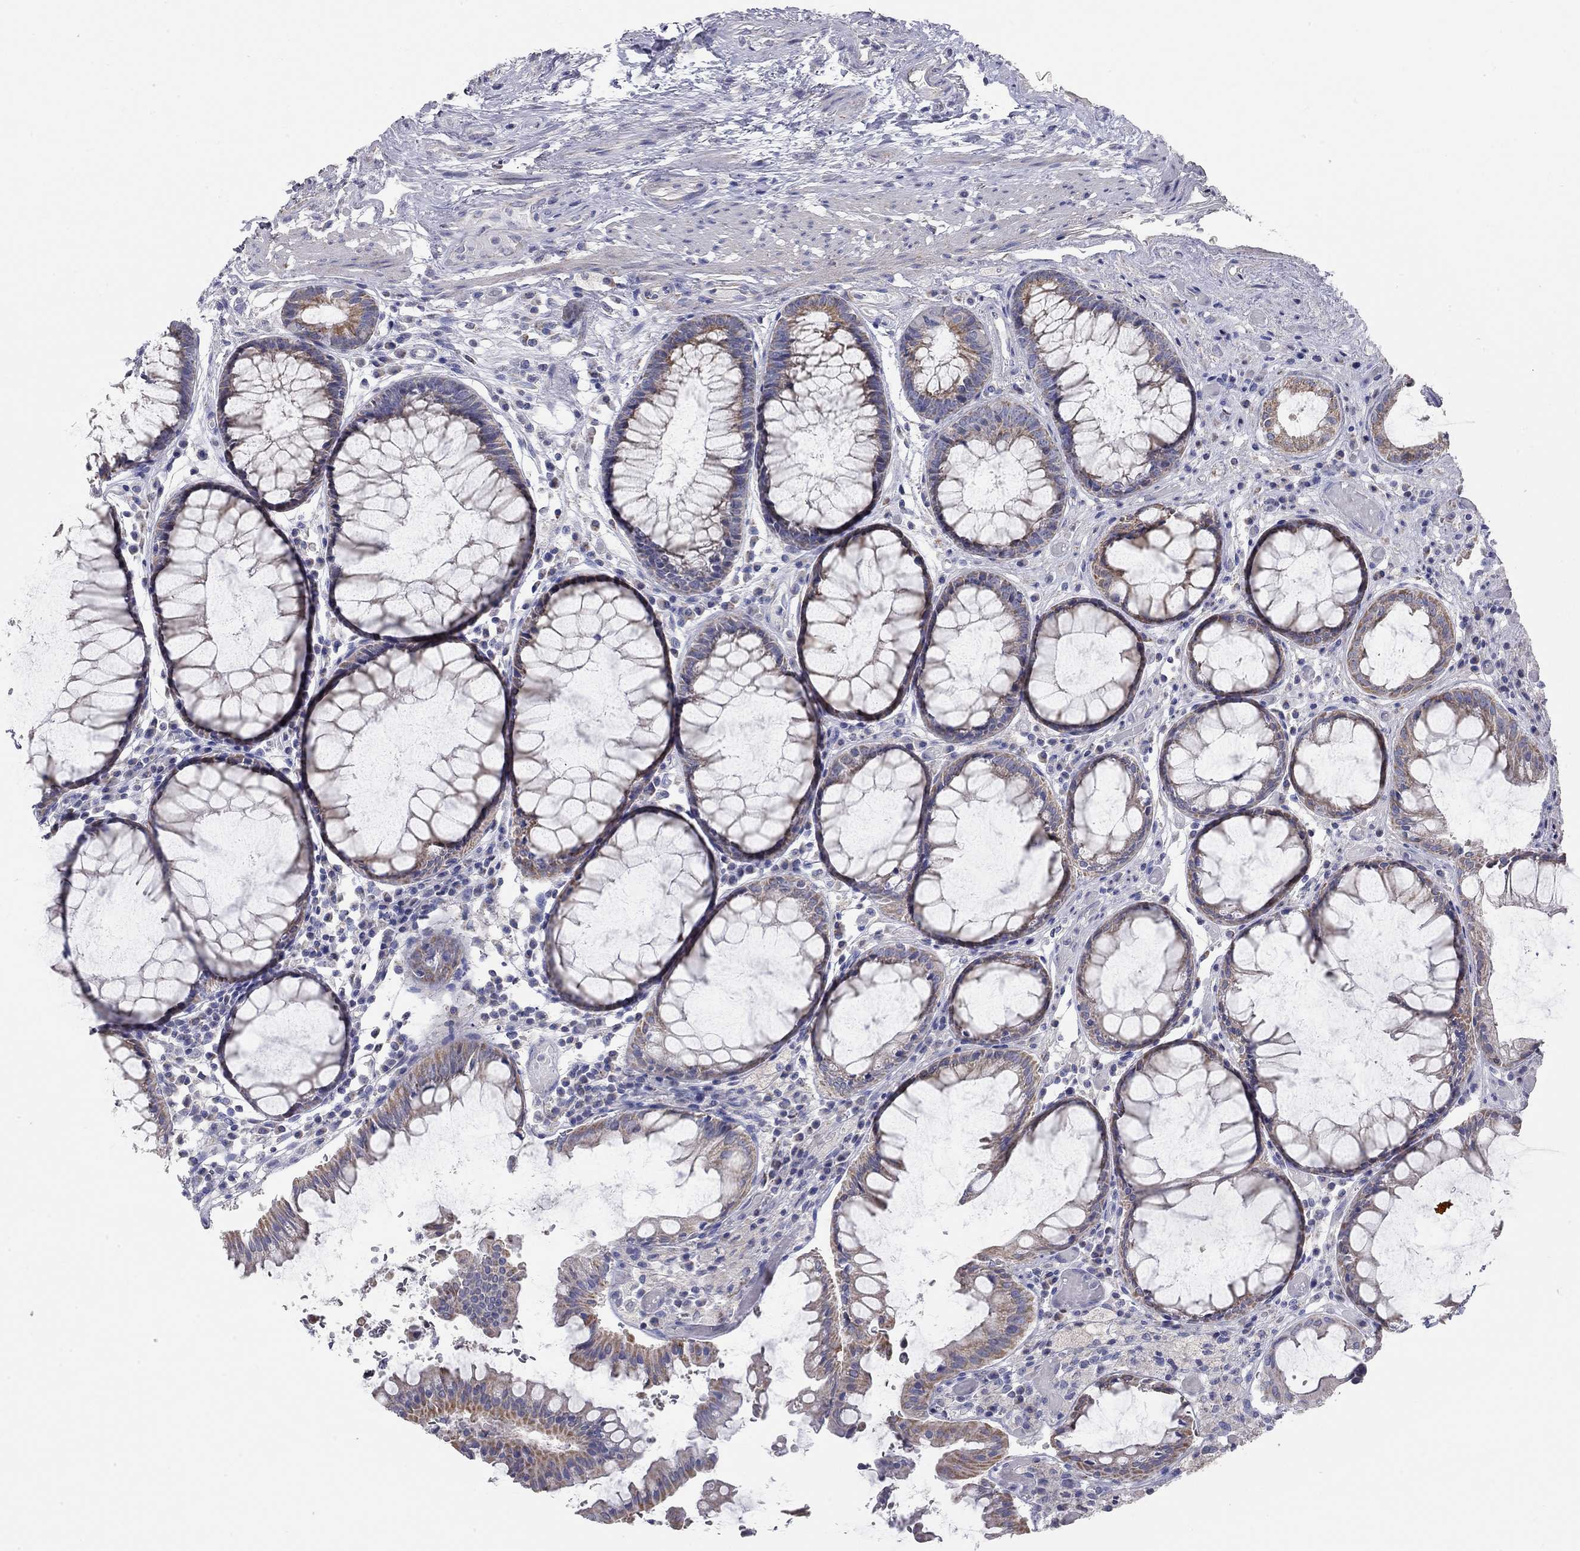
{"staining": {"intensity": "strong", "quantity": "<25%", "location": "cytoplasmic/membranous"}, "tissue": "rectum", "cell_type": "Glandular cells", "image_type": "normal", "snomed": [{"axis": "morphology", "description": "Normal tissue, NOS"}, {"axis": "topography", "description": "Rectum"}], "caption": "Immunohistochemical staining of benign rectum shows <25% levels of strong cytoplasmic/membranous protein positivity in approximately <25% of glandular cells.", "gene": "CFAP161", "patient": {"sex": "female", "age": 68}}